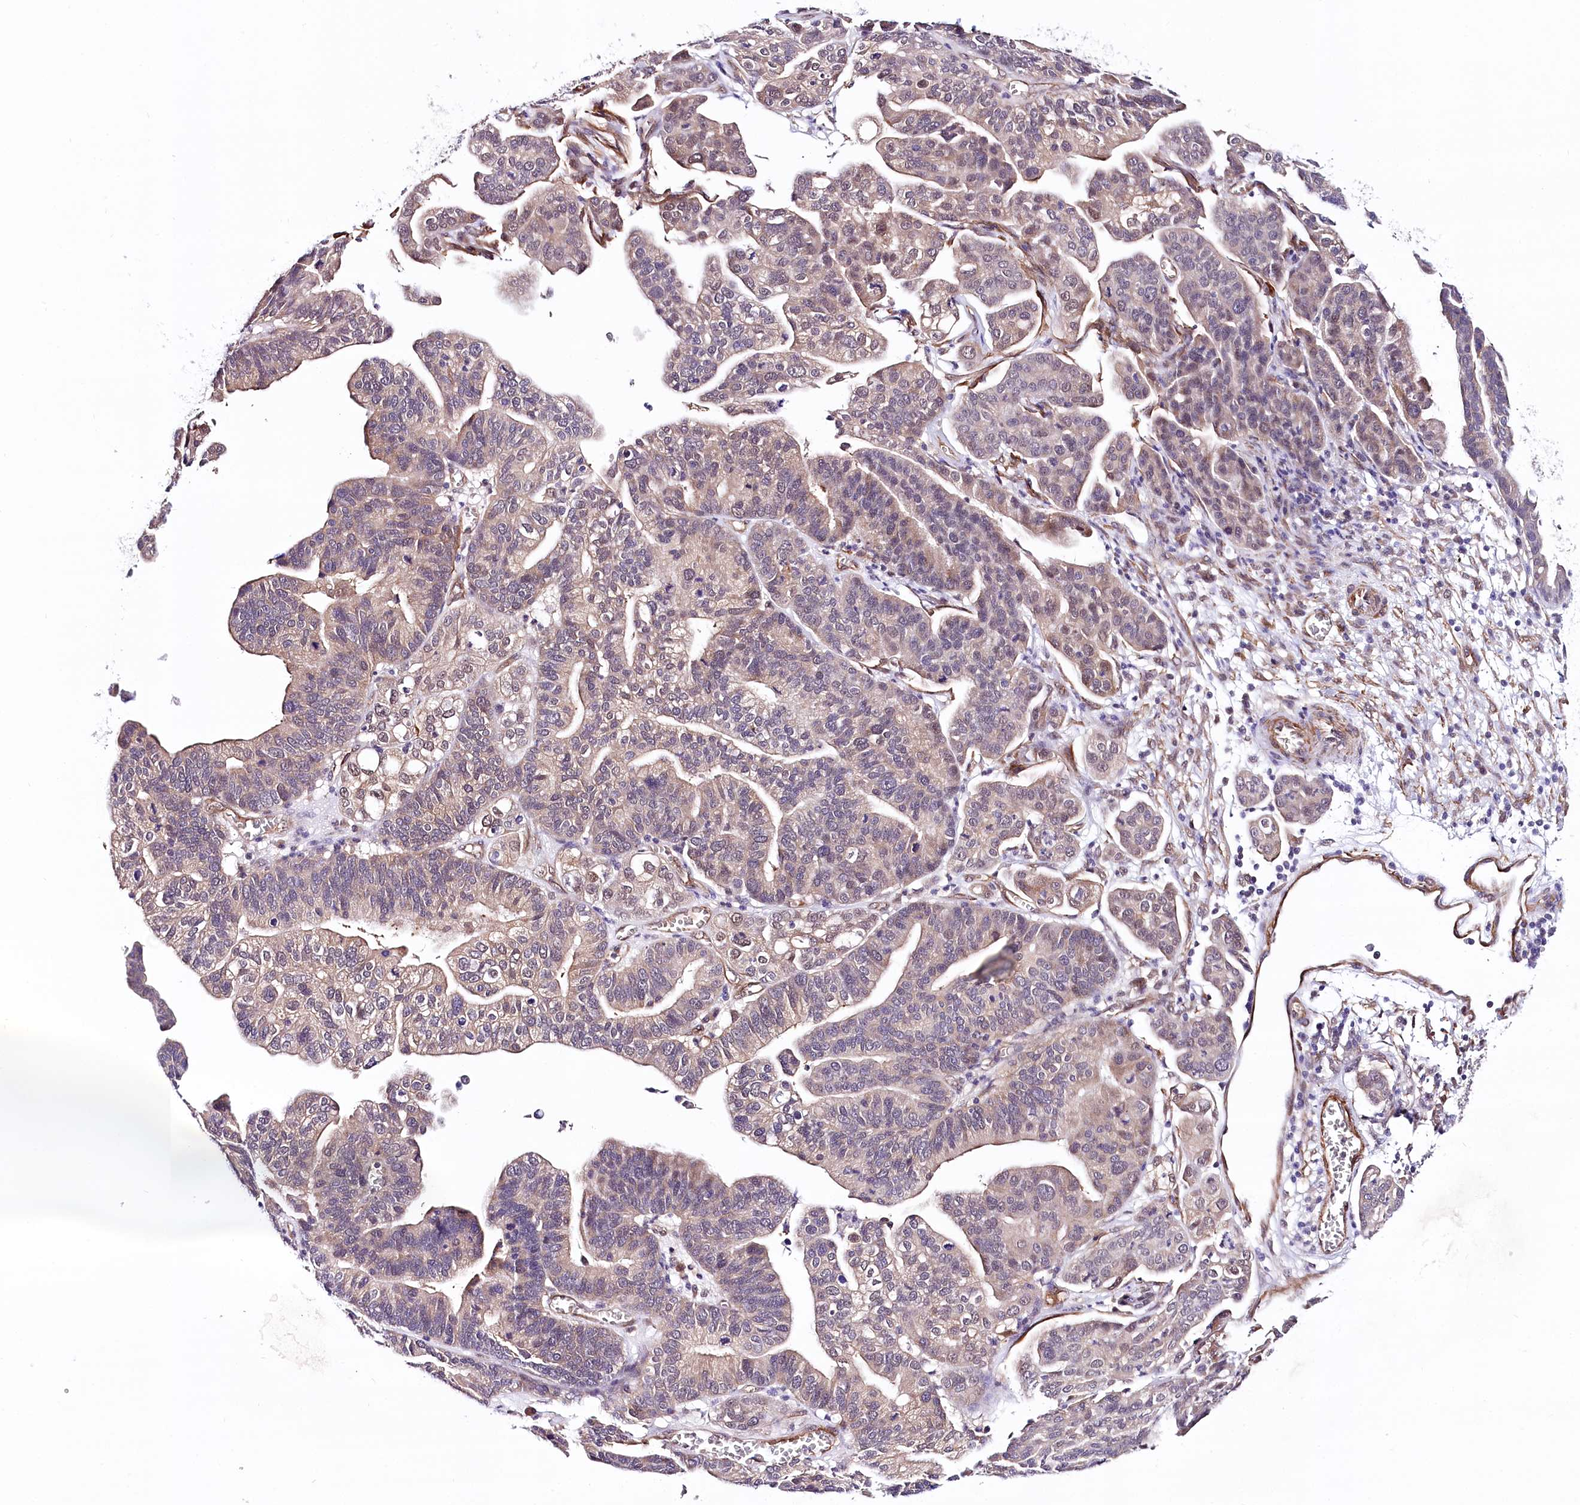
{"staining": {"intensity": "weak", "quantity": "25%-75%", "location": "cytoplasmic/membranous"}, "tissue": "ovarian cancer", "cell_type": "Tumor cells", "image_type": "cancer", "snomed": [{"axis": "morphology", "description": "Cystadenocarcinoma, serous, NOS"}, {"axis": "topography", "description": "Ovary"}], "caption": "Ovarian cancer (serous cystadenocarcinoma) was stained to show a protein in brown. There is low levels of weak cytoplasmic/membranous staining in approximately 25%-75% of tumor cells.", "gene": "PPP2R5B", "patient": {"sex": "female", "age": 56}}